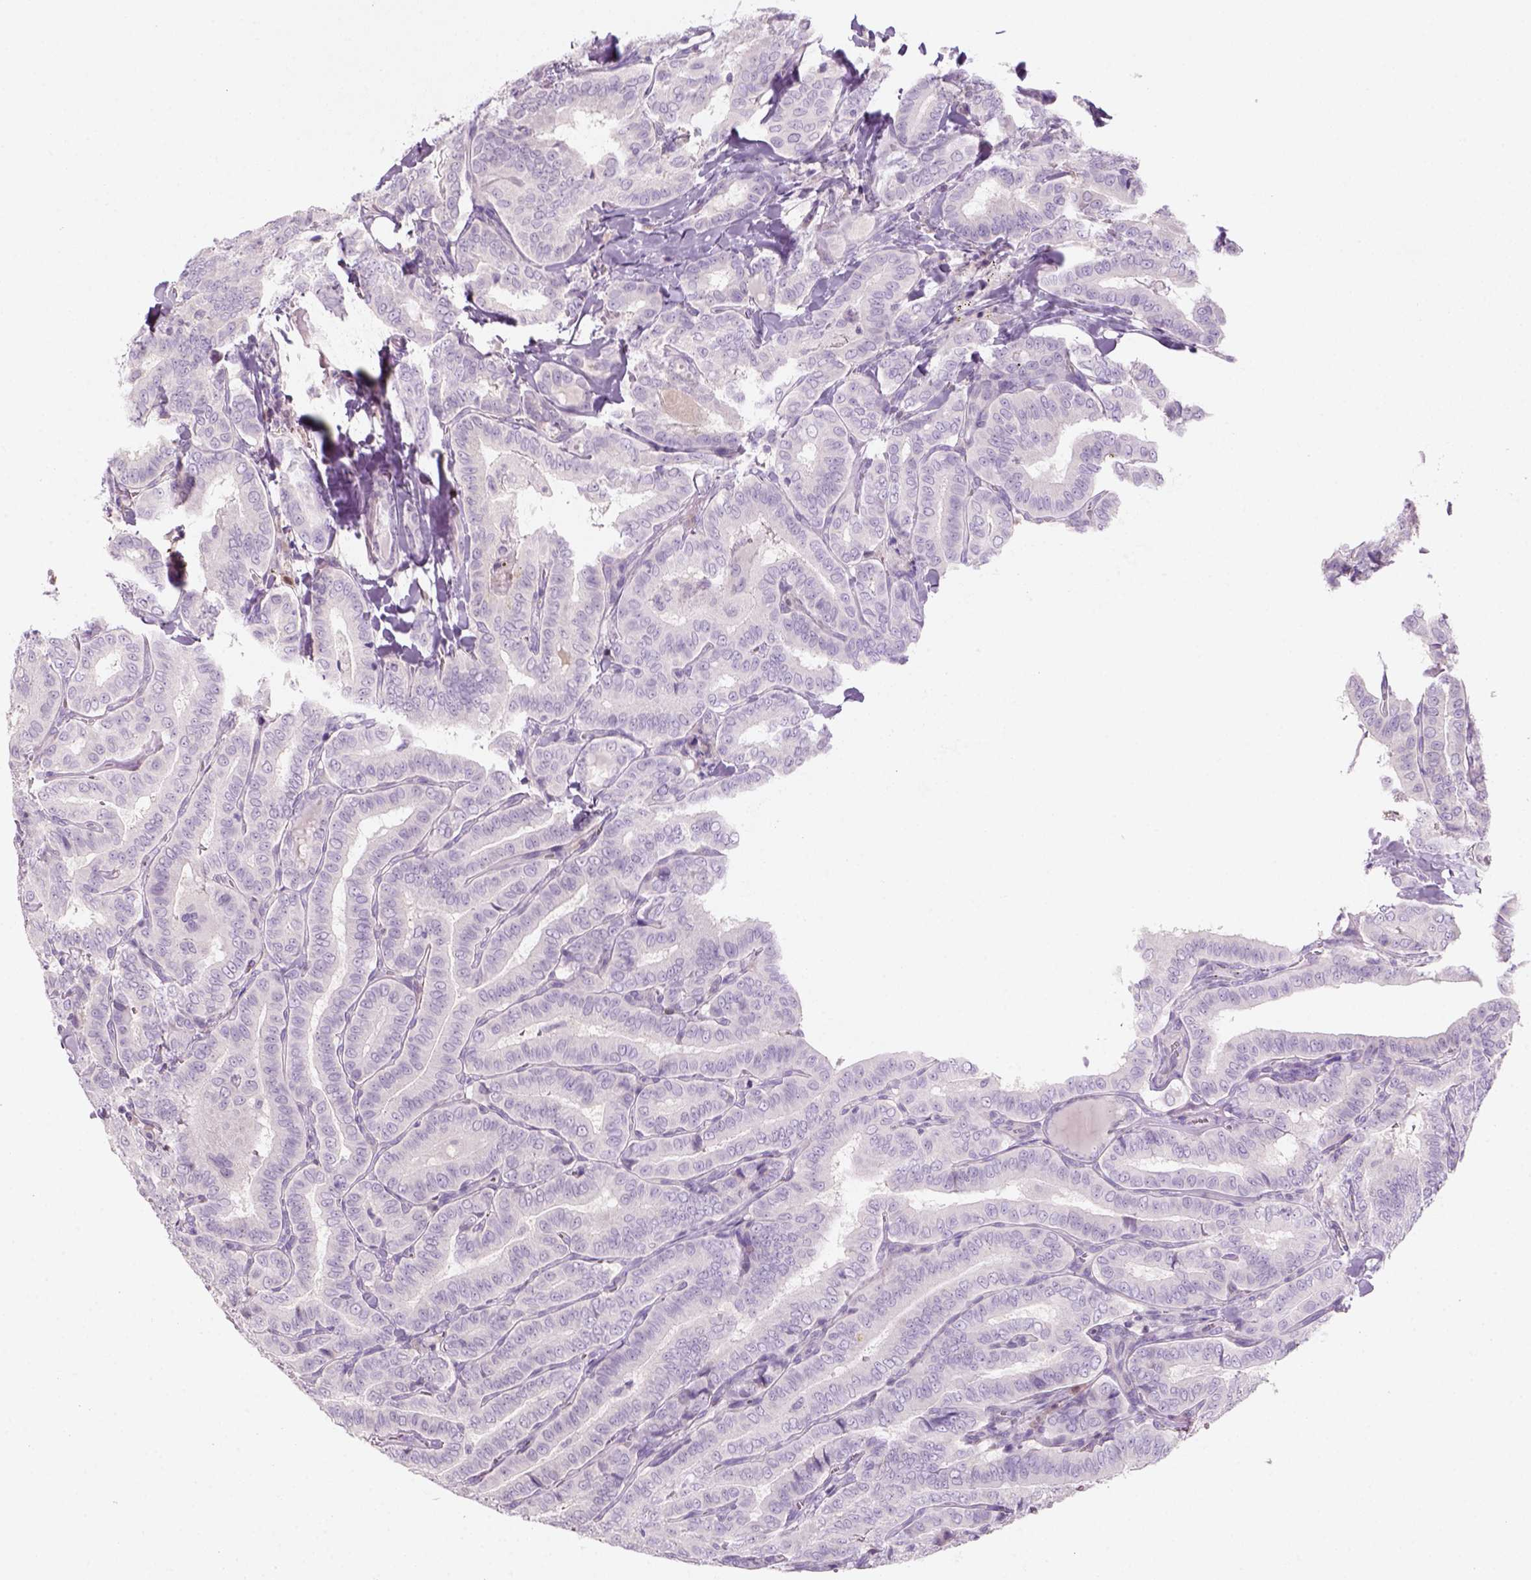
{"staining": {"intensity": "negative", "quantity": "none", "location": "none"}, "tissue": "thyroid cancer", "cell_type": "Tumor cells", "image_type": "cancer", "snomed": [{"axis": "morphology", "description": "Papillary adenocarcinoma, NOS"}, {"axis": "morphology", "description": "Papillary adenoma metastatic"}, {"axis": "topography", "description": "Thyroid gland"}], "caption": "This is a histopathology image of immunohistochemistry staining of papillary adenoma metastatic (thyroid), which shows no positivity in tumor cells.", "gene": "KRT25", "patient": {"sex": "female", "age": 50}}